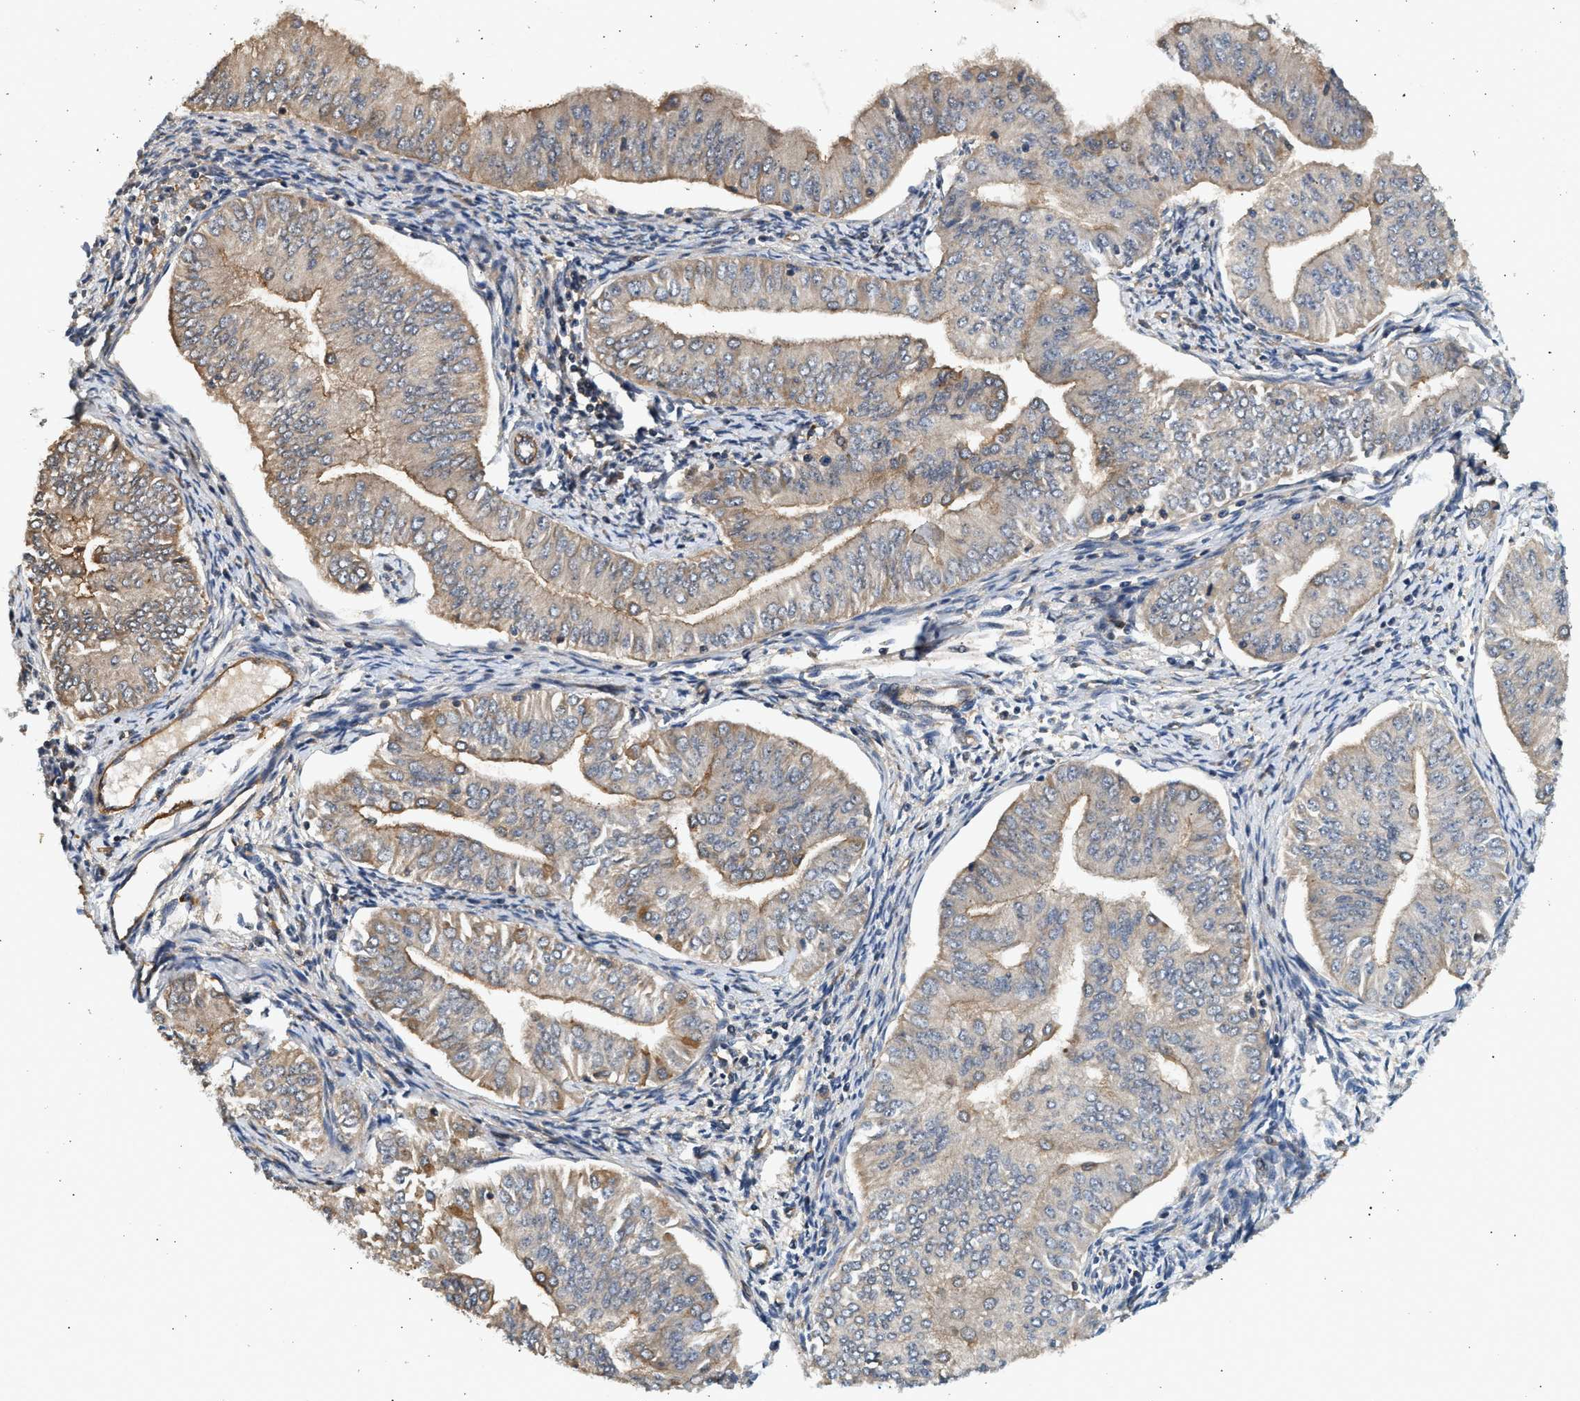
{"staining": {"intensity": "weak", "quantity": "<25%", "location": "cytoplasmic/membranous"}, "tissue": "endometrial cancer", "cell_type": "Tumor cells", "image_type": "cancer", "snomed": [{"axis": "morphology", "description": "Normal tissue, NOS"}, {"axis": "morphology", "description": "Adenocarcinoma, NOS"}, {"axis": "topography", "description": "Endometrium"}], "caption": "Tumor cells are negative for protein expression in human adenocarcinoma (endometrial).", "gene": "DUSP14", "patient": {"sex": "female", "age": 53}}